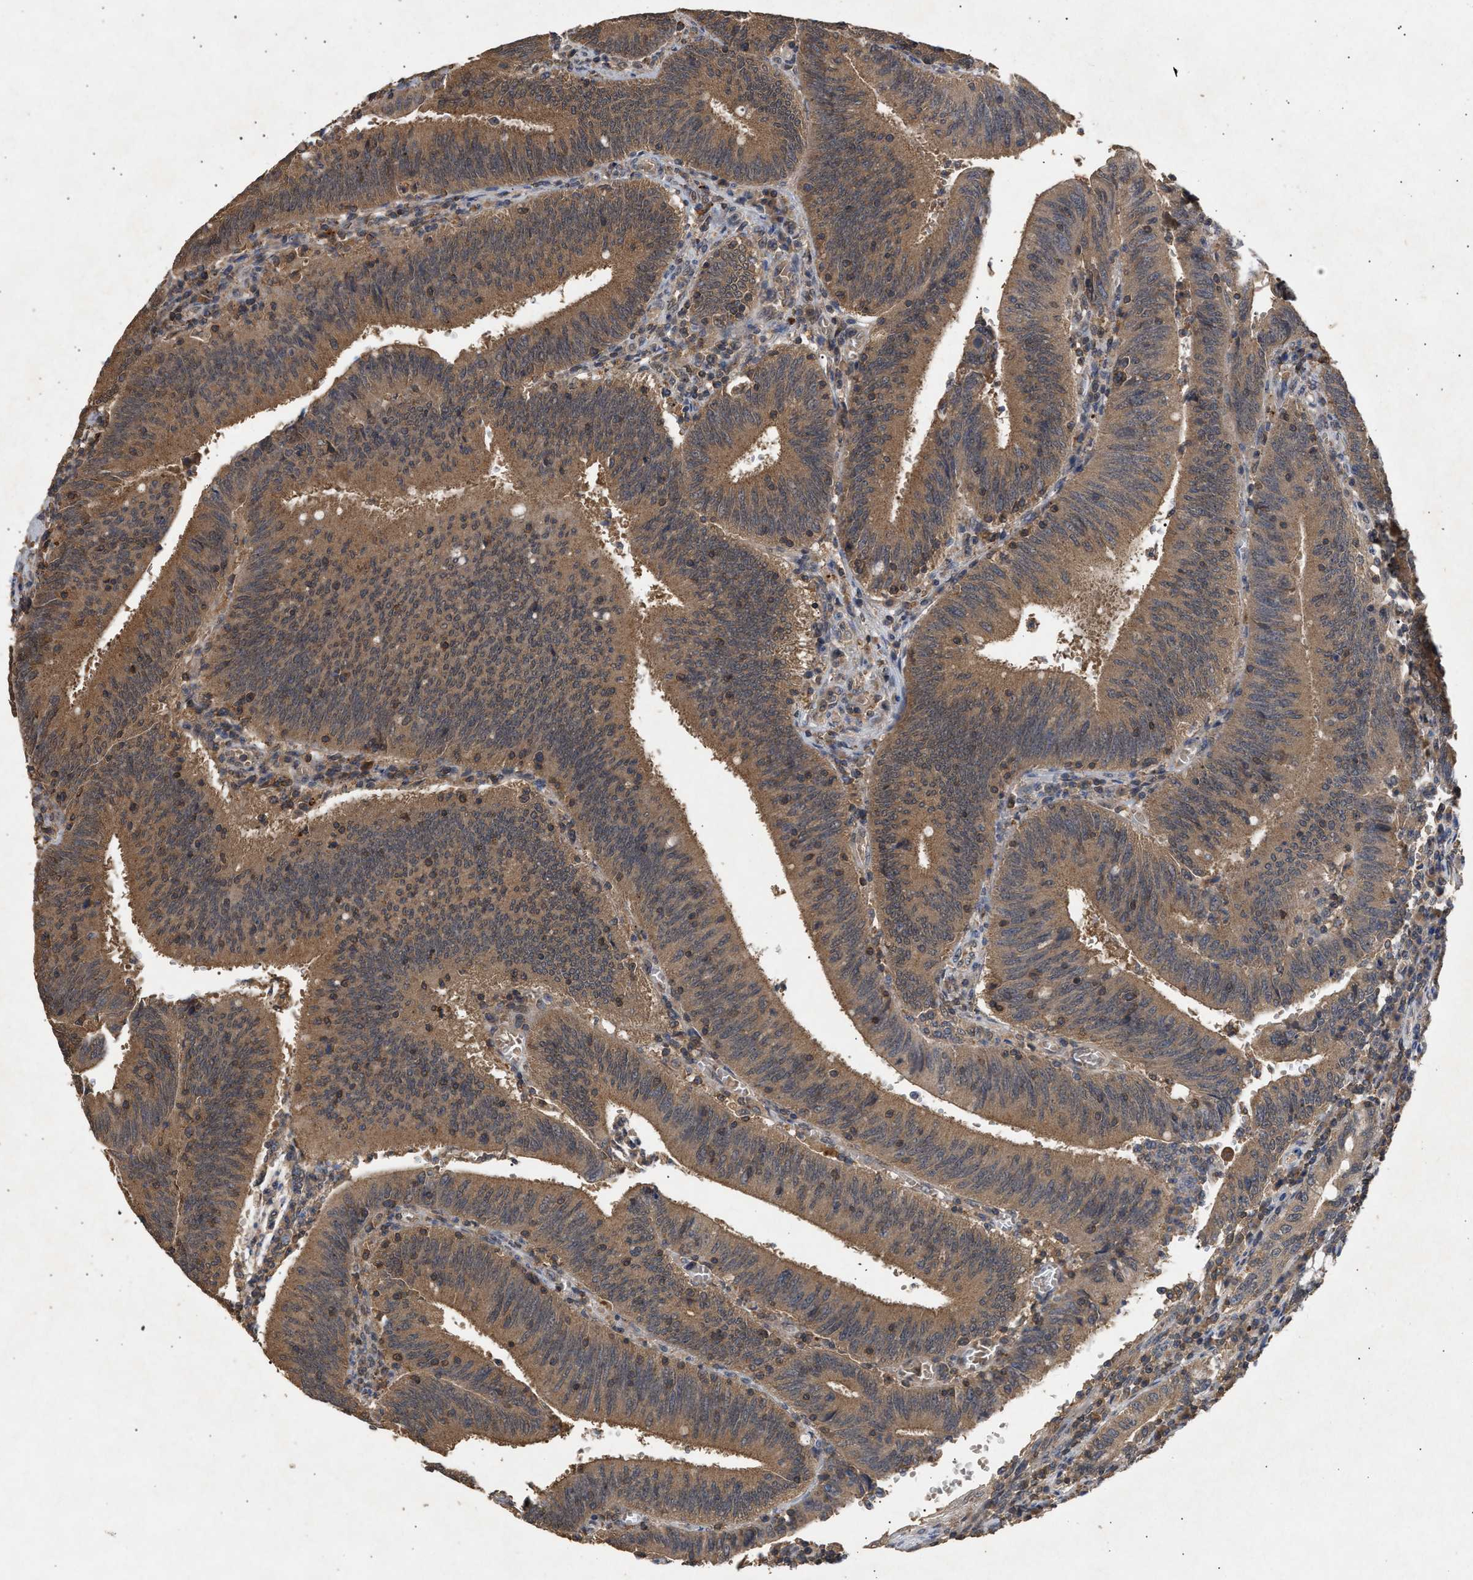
{"staining": {"intensity": "moderate", "quantity": ">75%", "location": "cytoplasmic/membranous"}, "tissue": "colorectal cancer", "cell_type": "Tumor cells", "image_type": "cancer", "snomed": [{"axis": "morphology", "description": "Normal tissue, NOS"}, {"axis": "morphology", "description": "Adenocarcinoma, NOS"}, {"axis": "topography", "description": "Rectum"}], "caption": "A photomicrograph of adenocarcinoma (colorectal) stained for a protein demonstrates moderate cytoplasmic/membranous brown staining in tumor cells. The protein of interest is stained brown, and the nuclei are stained in blue (DAB (3,3'-diaminobenzidine) IHC with brightfield microscopy, high magnification).", "gene": "FITM1", "patient": {"sex": "female", "age": 66}}